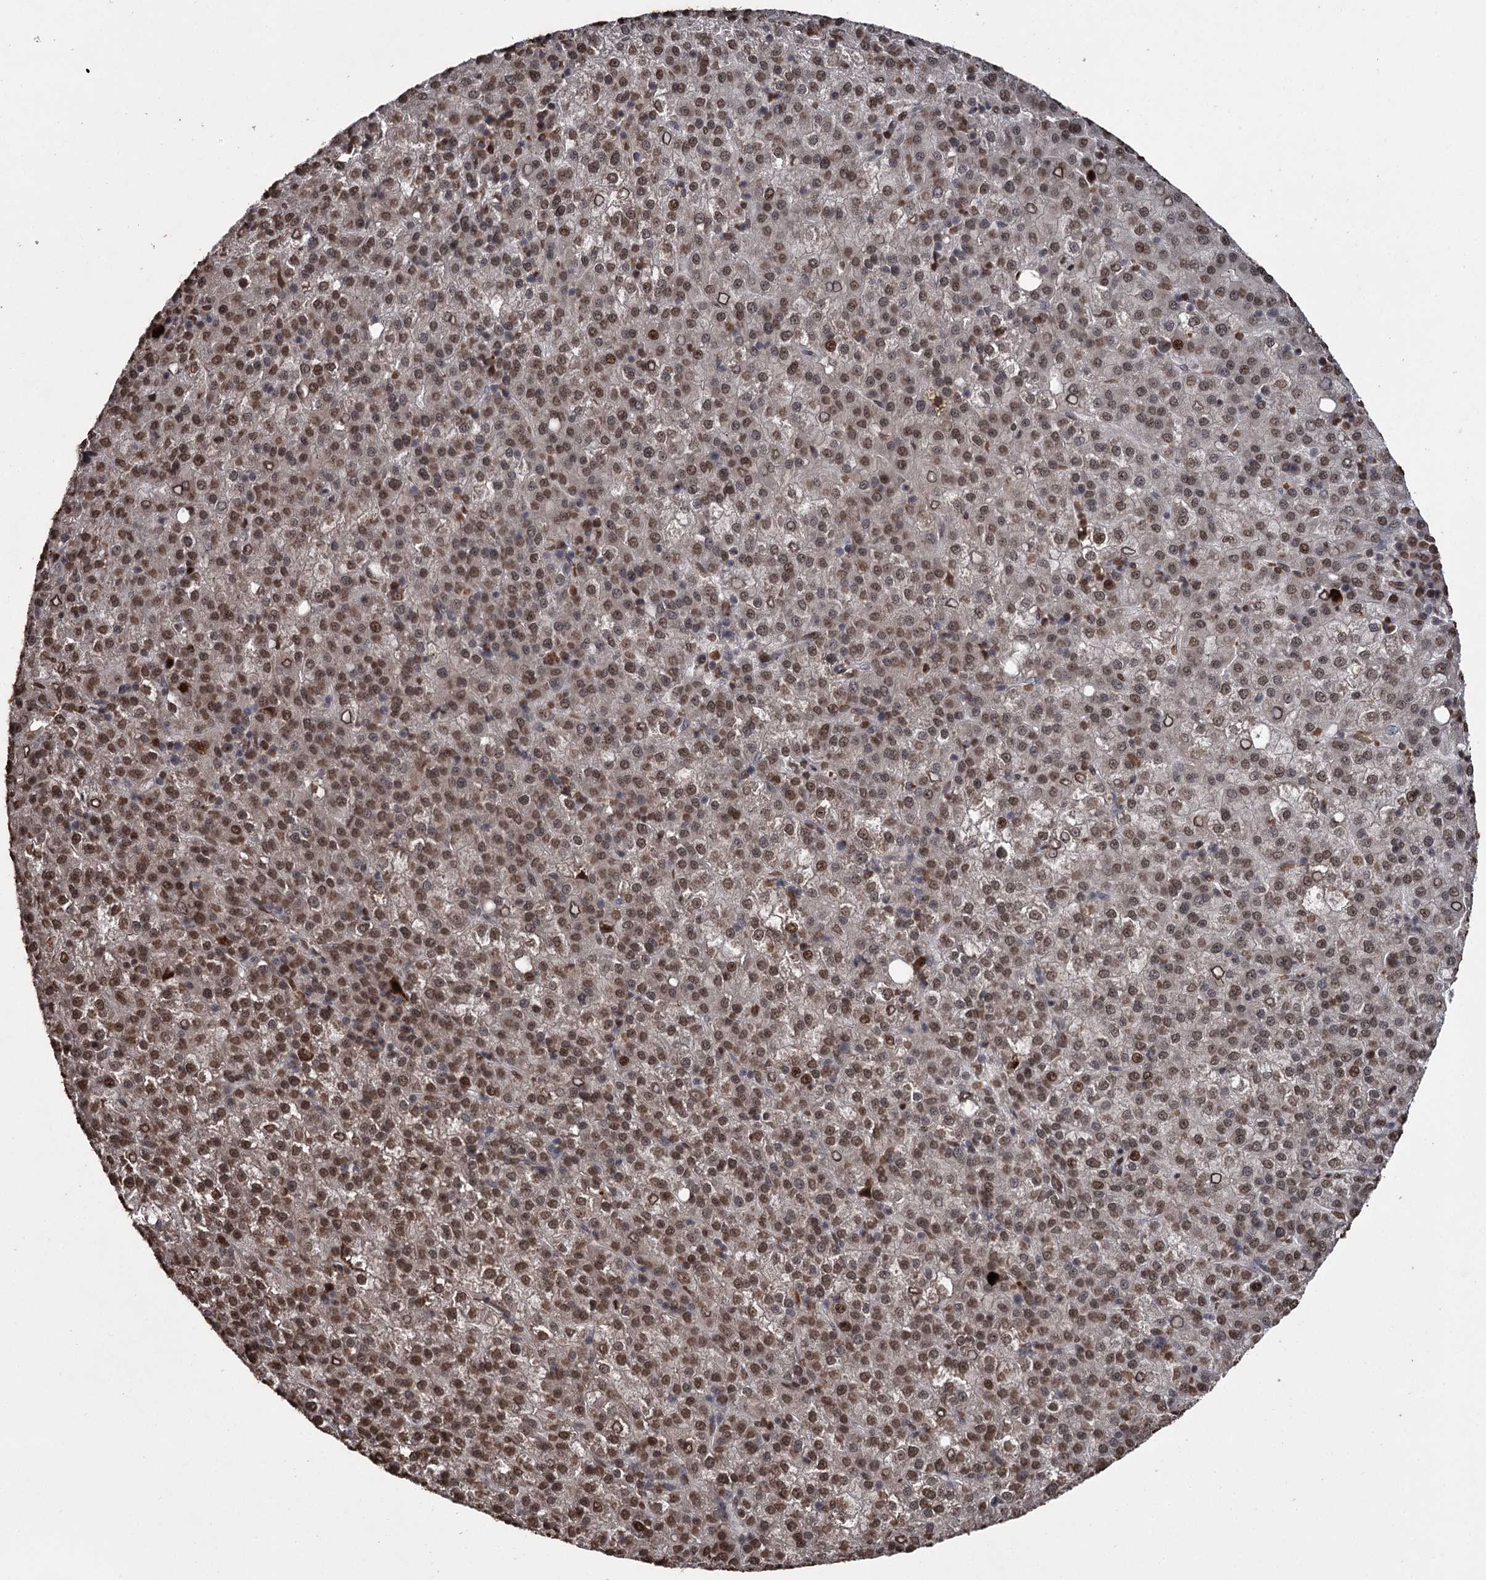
{"staining": {"intensity": "moderate", "quantity": ">75%", "location": "nuclear"}, "tissue": "liver cancer", "cell_type": "Tumor cells", "image_type": "cancer", "snomed": [{"axis": "morphology", "description": "Carcinoma, Hepatocellular, NOS"}, {"axis": "topography", "description": "Liver"}], "caption": "IHC of human hepatocellular carcinoma (liver) demonstrates medium levels of moderate nuclear positivity in approximately >75% of tumor cells. Nuclei are stained in blue.", "gene": "THYN1", "patient": {"sex": "female", "age": 58}}